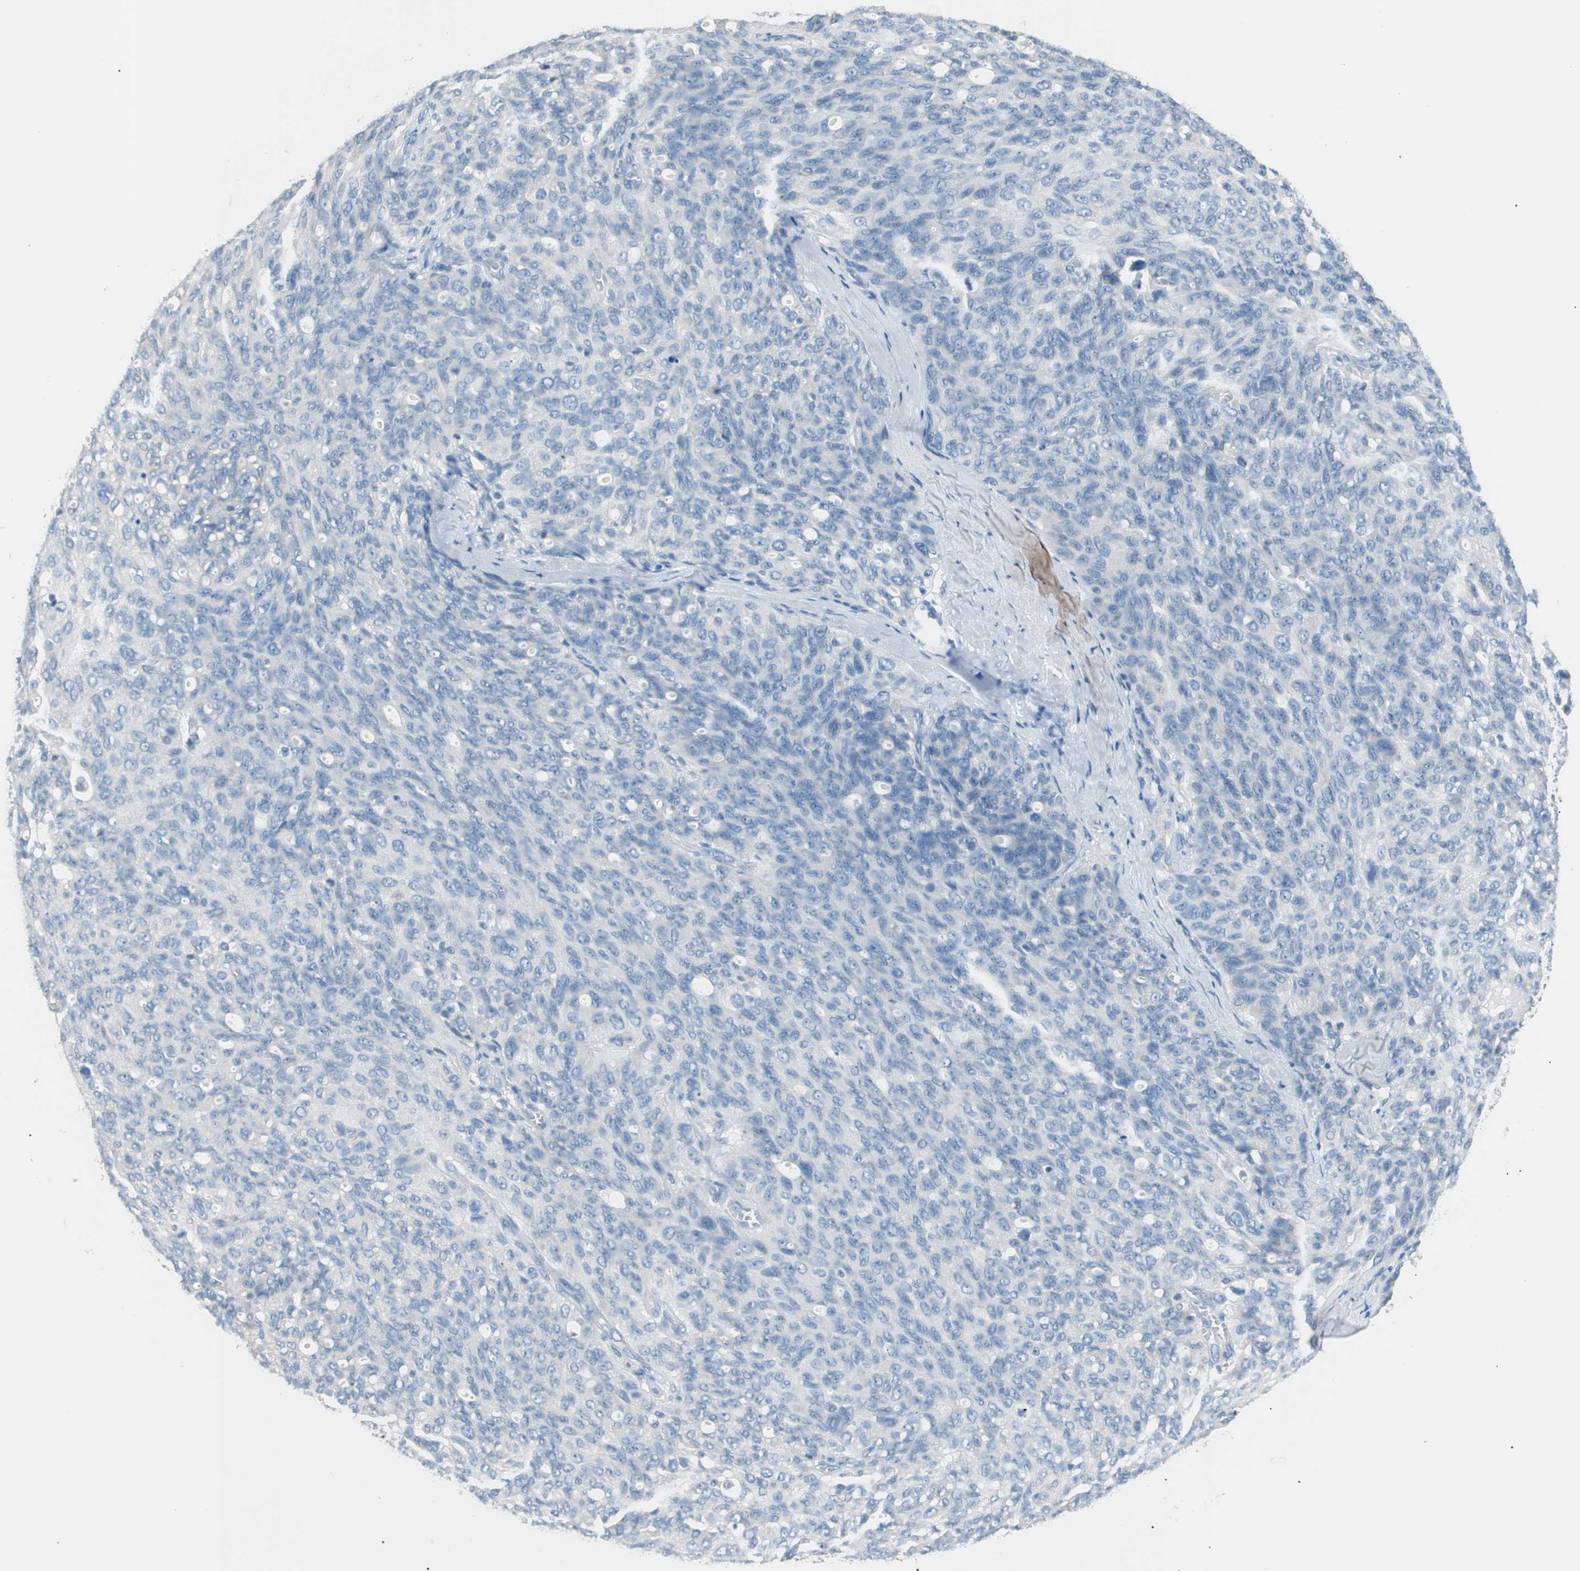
{"staining": {"intensity": "negative", "quantity": "none", "location": "none"}, "tissue": "ovarian cancer", "cell_type": "Tumor cells", "image_type": "cancer", "snomed": [{"axis": "morphology", "description": "Carcinoma, endometroid"}, {"axis": "topography", "description": "Ovary"}], "caption": "Immunohistochemical staining of human ovarian endometroid carcinoma reveals no significant expression in tumor cells.", "gene": "VIL1", "patient": {"sex": "female", "age": 60}}